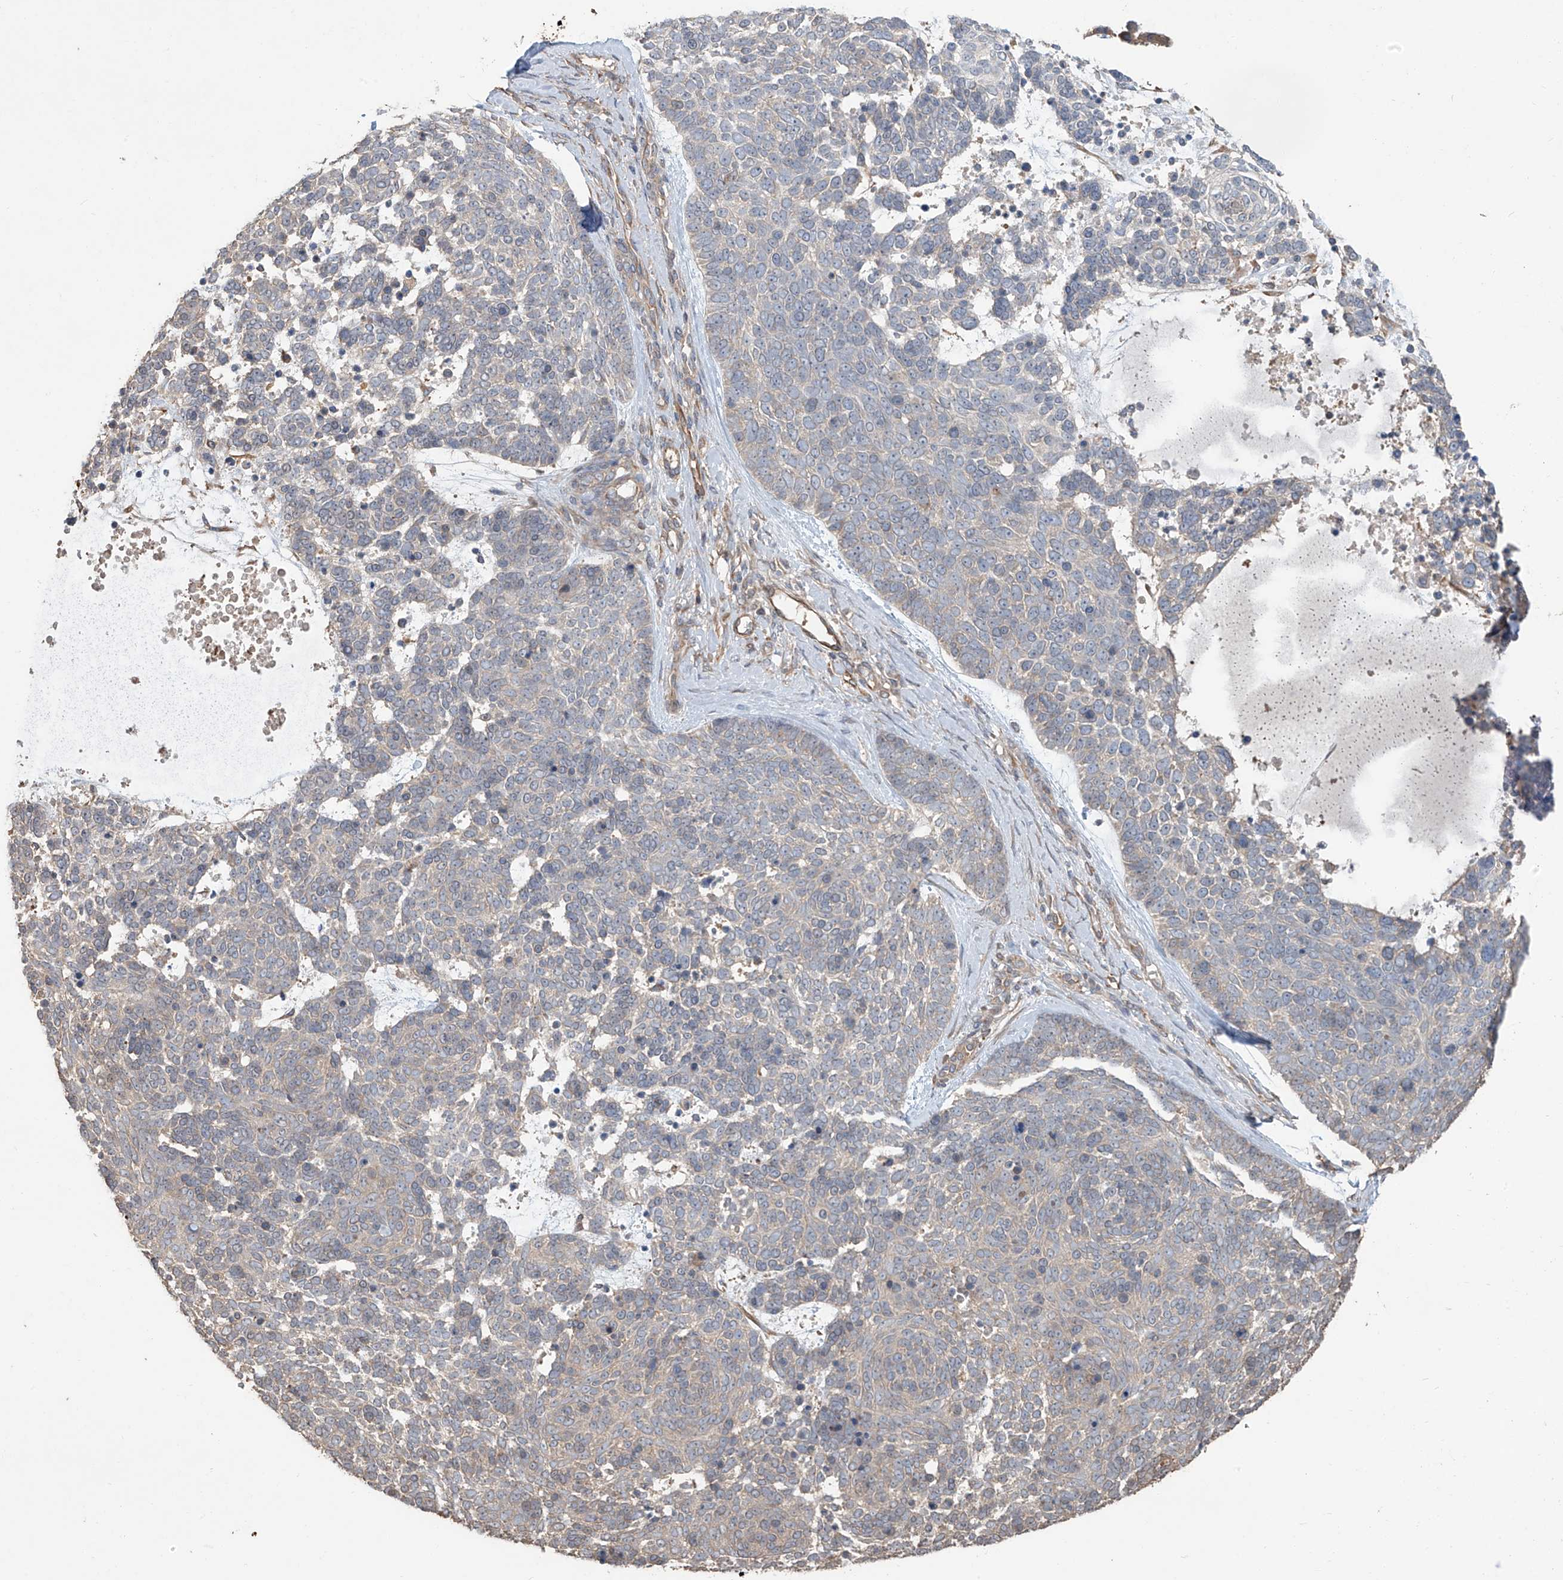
{"staining": {"intensity": "negative", "quantity": "none", "location": "none"}, "tissue": "skin cancer", "cell_type": "Tumor cells", "image_type": "cancer", "snomed": [{"axis": "morphology", "description": "Basal cell carcinoma"}, {"axis": "topography", "description": "Skin"}], "caption": "IHC micrograph of skin basal cell carcinoma stained for a protein (brown), which exhibits no positivity in tumor cells.", "gene": "AGBL5", "patient": {"sex": "female", "age": 81}}